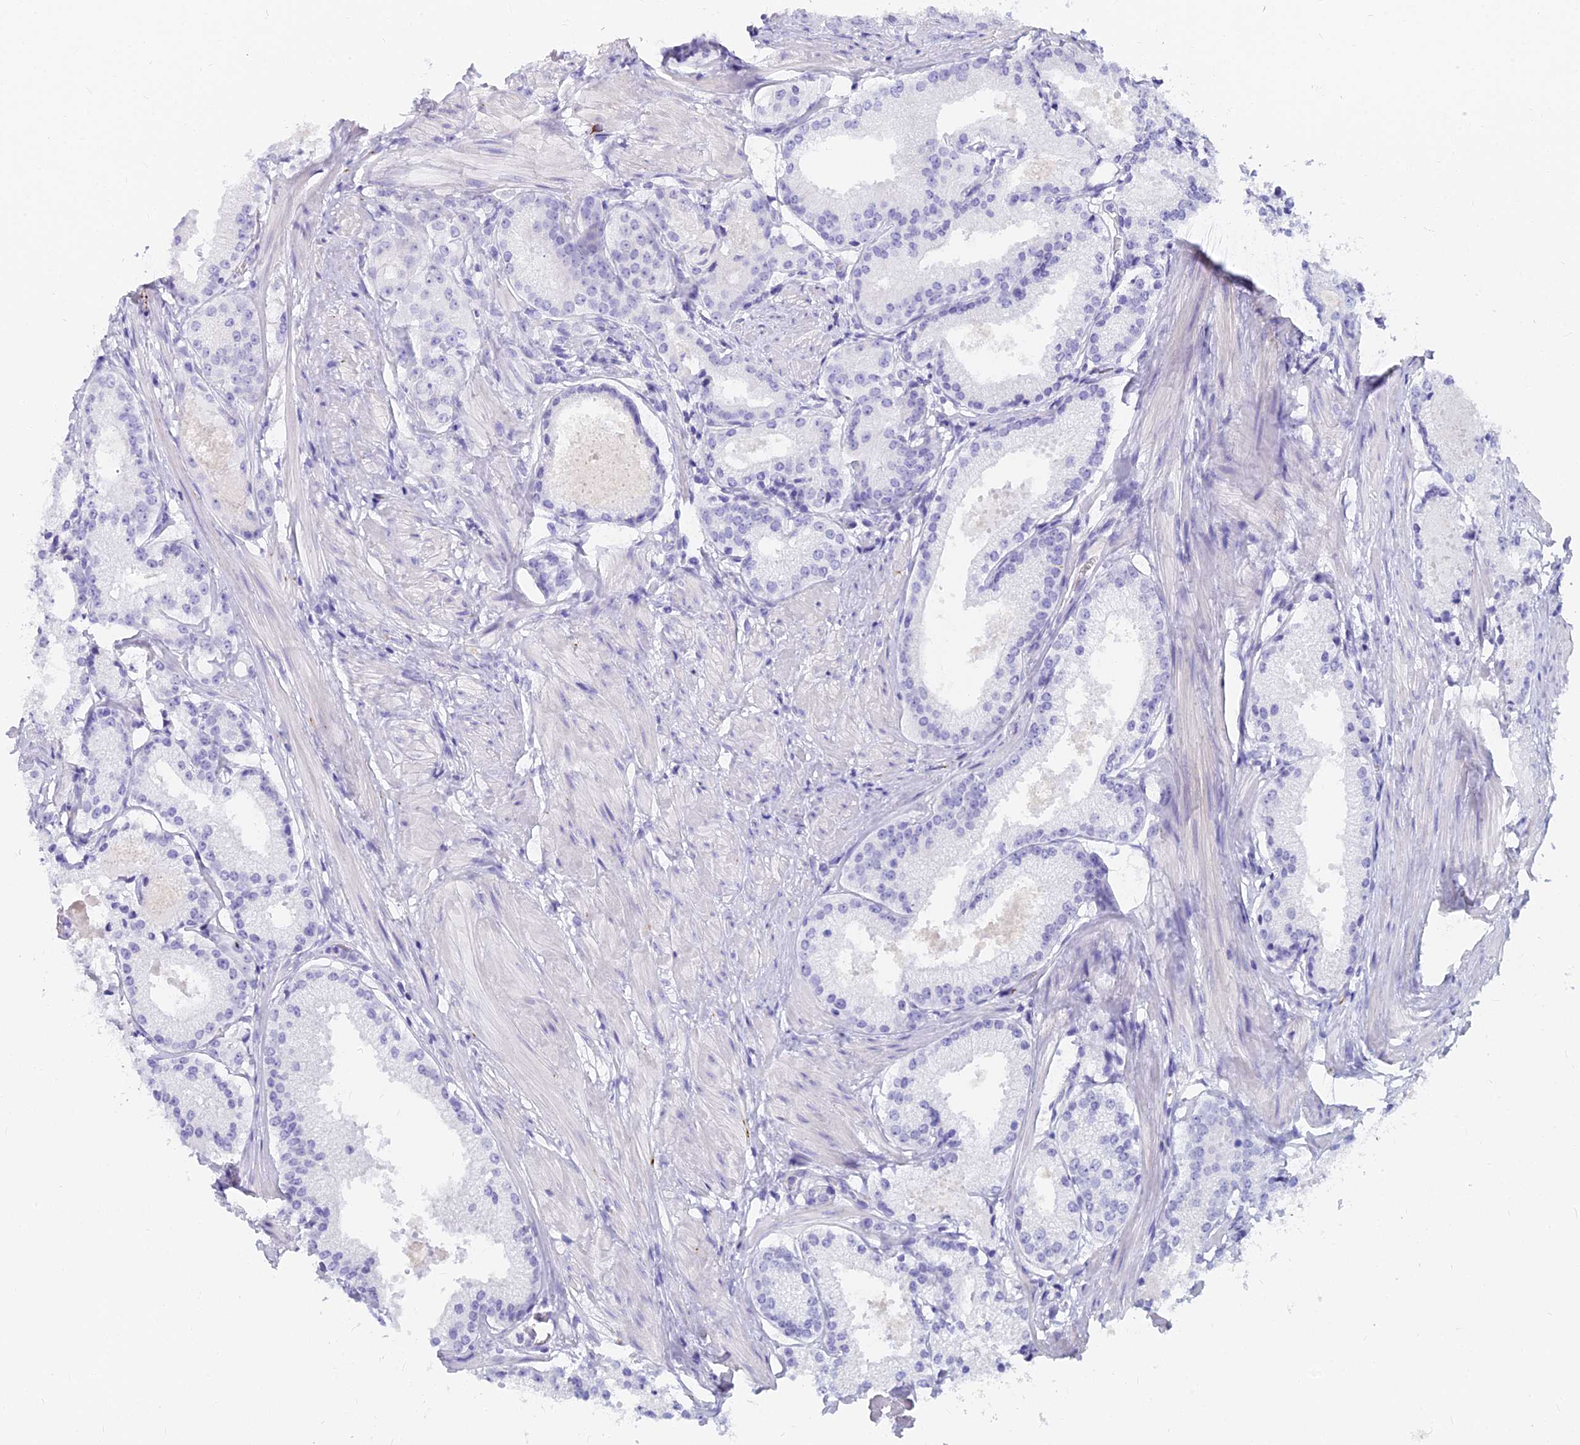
{"staining": {"intensity": "negative", "quantity": "none", "location": "none"}, "tissue": "prostate cancer", "cell_type": "Tumor cells", "image_type": "cancer", "snomed": [{"axis": "morphology", "description": "Adenocarcinoma, Low grade"}, {"axis": "topography", "description": "Prostate"}], "caption": "Immunohistochemical staining of human prostate adenocarcinoma (low-grade) demonstrates no significant staining in tumor cells. The staining is performed using DAB (3,3'-diaminobenzidine) brown chromogen with nuclei counter-stained in using hematoxylin.", "gene": "EVI2A", "patient": {"sex": "male", "age": 57}}